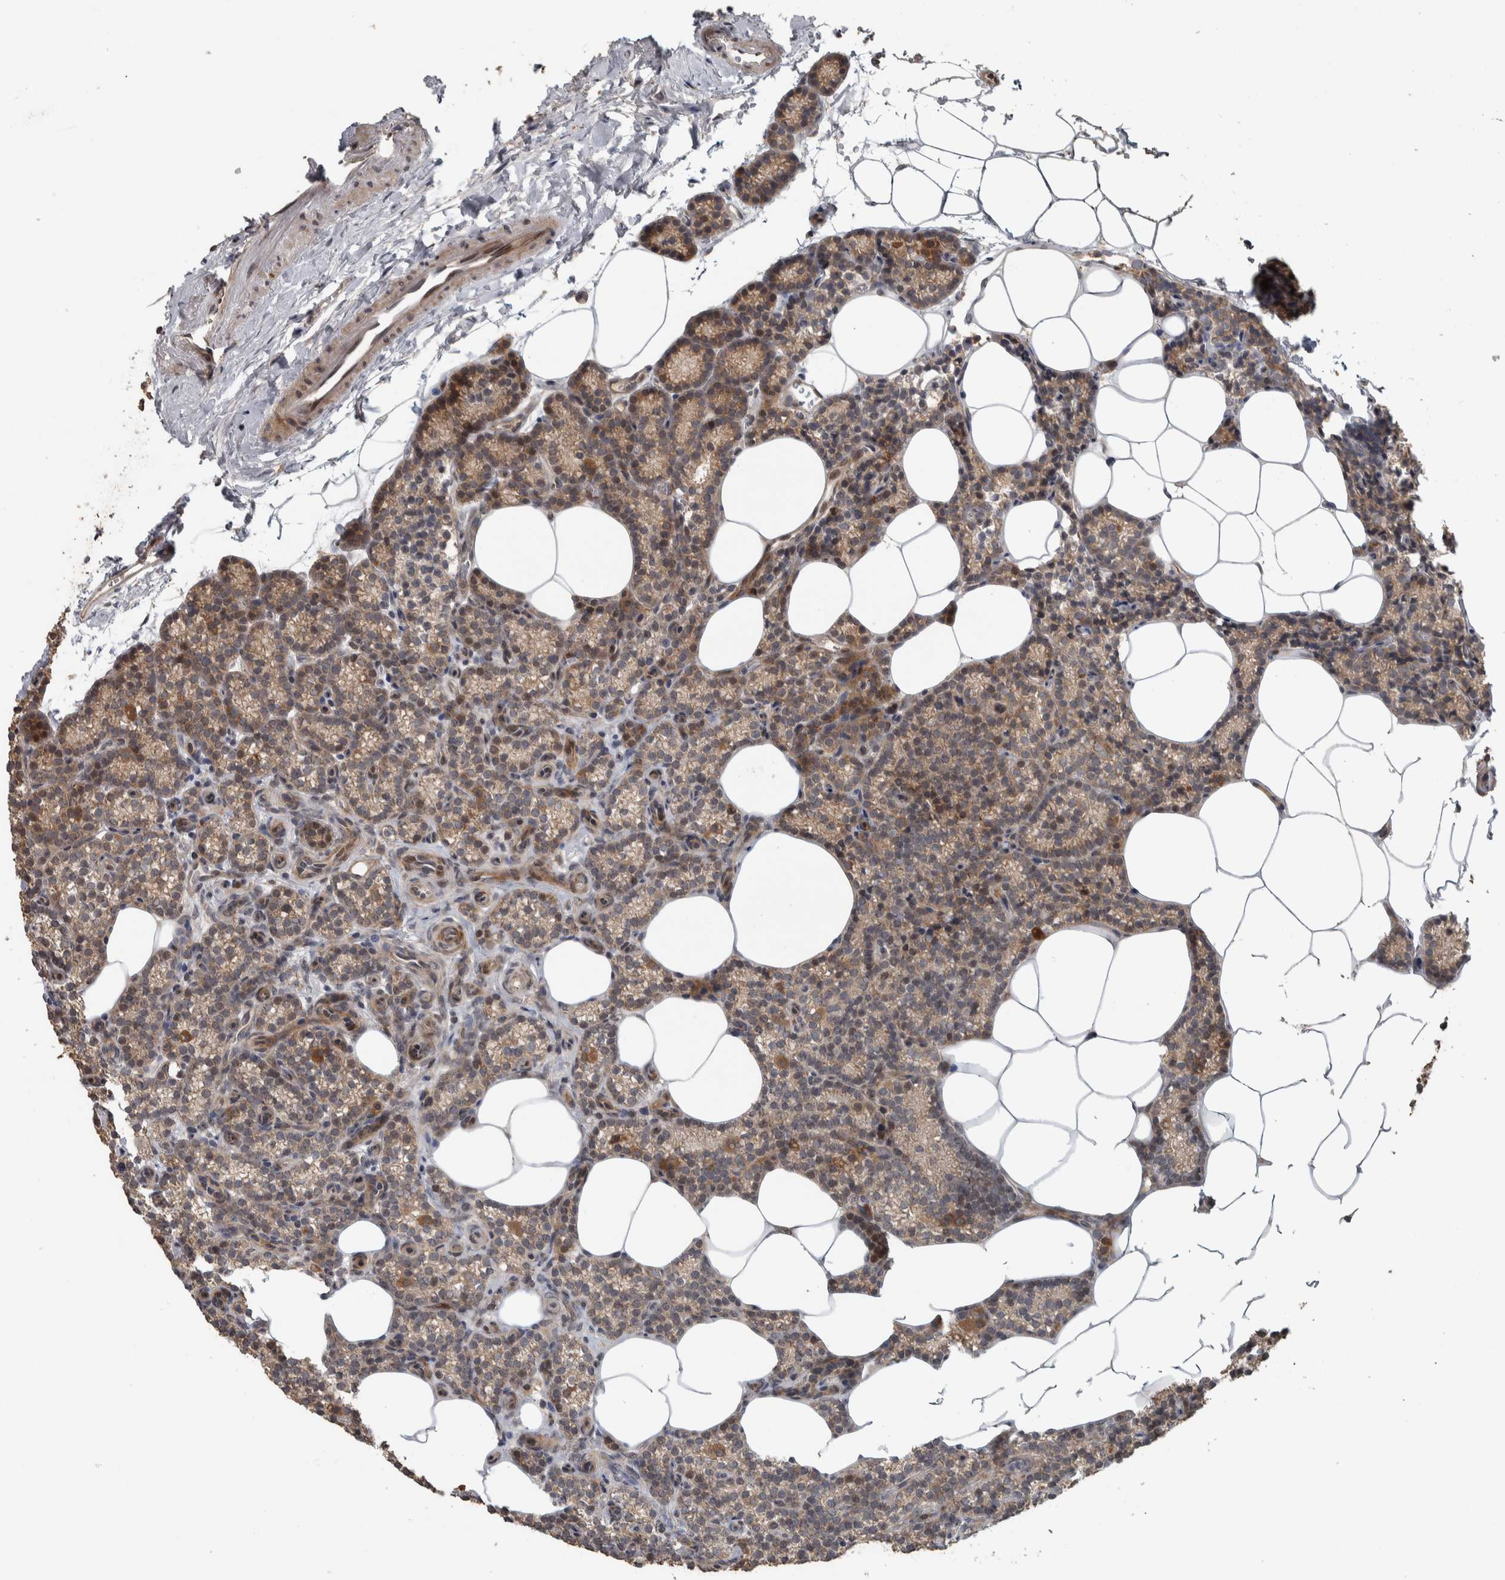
{"staining": {"intensity": "moderate", "quantity": ">75%", "location": "cytoplasmic/membranous"}, "tissue": "parathyroid gland", "cell_type": "Glandular cells", "image_type": "normal", "snomed": [{"axis": "morphology", "description": "Normal tissue, NOS"}, {"axis": "topography", "description": "Parathyroid gland"}], "caption": "The immunohistochemical stain labels moderate cytoplasmic/membranous staining in glandular cells of normal parathyroid gland.", "gene": "ERAL1", "patient": {"sex": "male", "age": 58}}